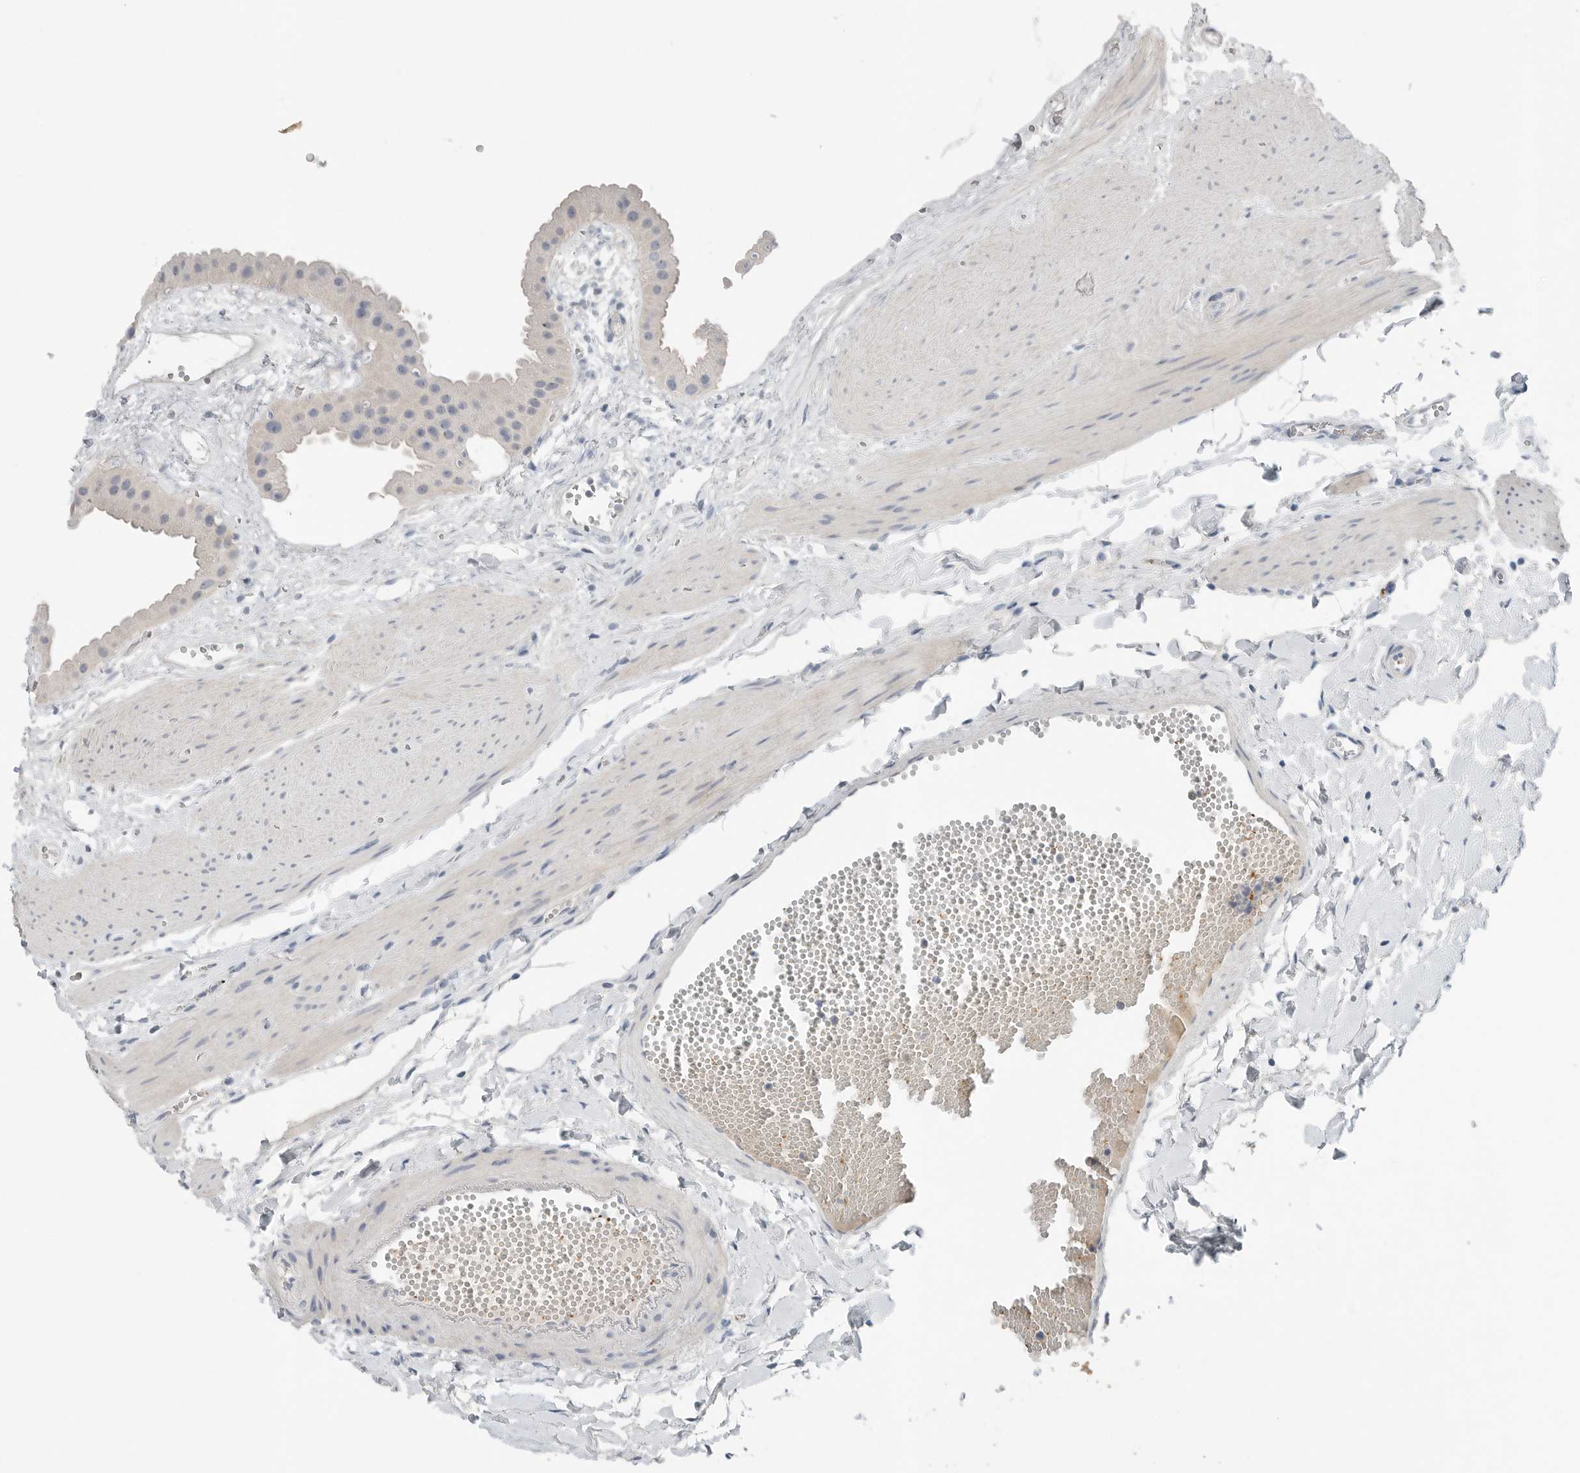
{"staining": {"intensity": "negative", "quantity": "none", "location": "none"}, "tissue": "gallbladder", "cell_type": "Glandular cells", "image_type": "normal", "snomed": [{"axis": "morphology", "description": "Normal tissue, NOS"}, {"axis": "topography", "description": "Gallbladder"}], "caption": "Immunohistochemical staining of benign gallbladder shows no significant staining in glandular cells.", "gene": "SERPINB7", "patient": {"sex": "female", "age": 64}}